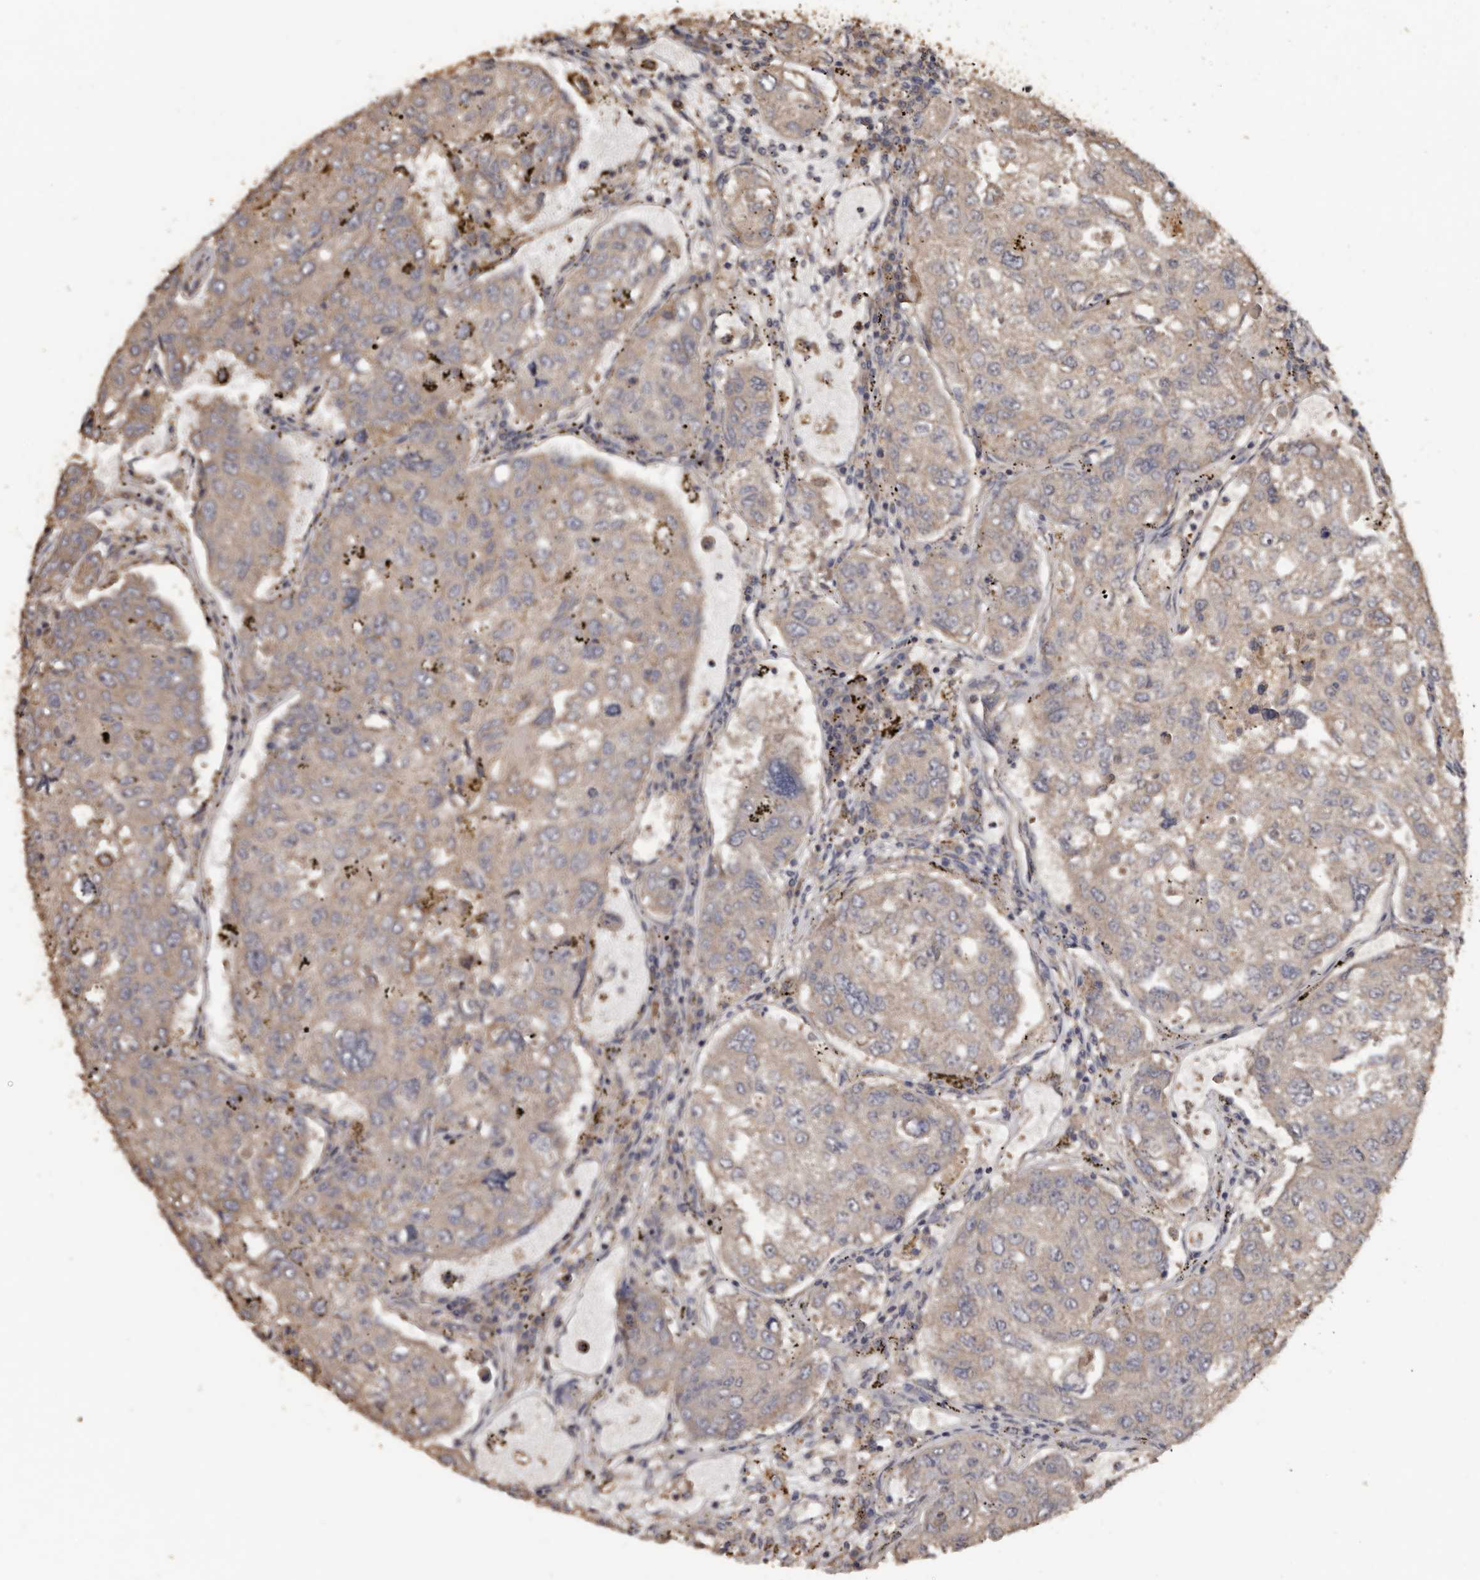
{"staining": {"intensity": "weak", "quantity": ">75%", "location": "cytoplasmic/membranous"}, "tissue": "urothelial cancer", "cell_type": "Tumor cells", "image_type": "cancer", "snomed": [{"axis": "morphology", "description": "Urothelial carcinoma, High grade"}, {"axis": "topography", "description": "Lymph node"}, {"axis": "topography", "description": "Urinary bladder"}], "caption": "Urothelial cancer stained with immunohistochemistry (IHC) reveals weak cytoplasmic/membranous expression in approximately >75% of tumor cells. (Stains: DAB in brown, nuclei in blue, Microscopy: brightfield microscopy at high magnification).", "gene": "FLCN", "patient": {"sex": "male", "age": 51}}